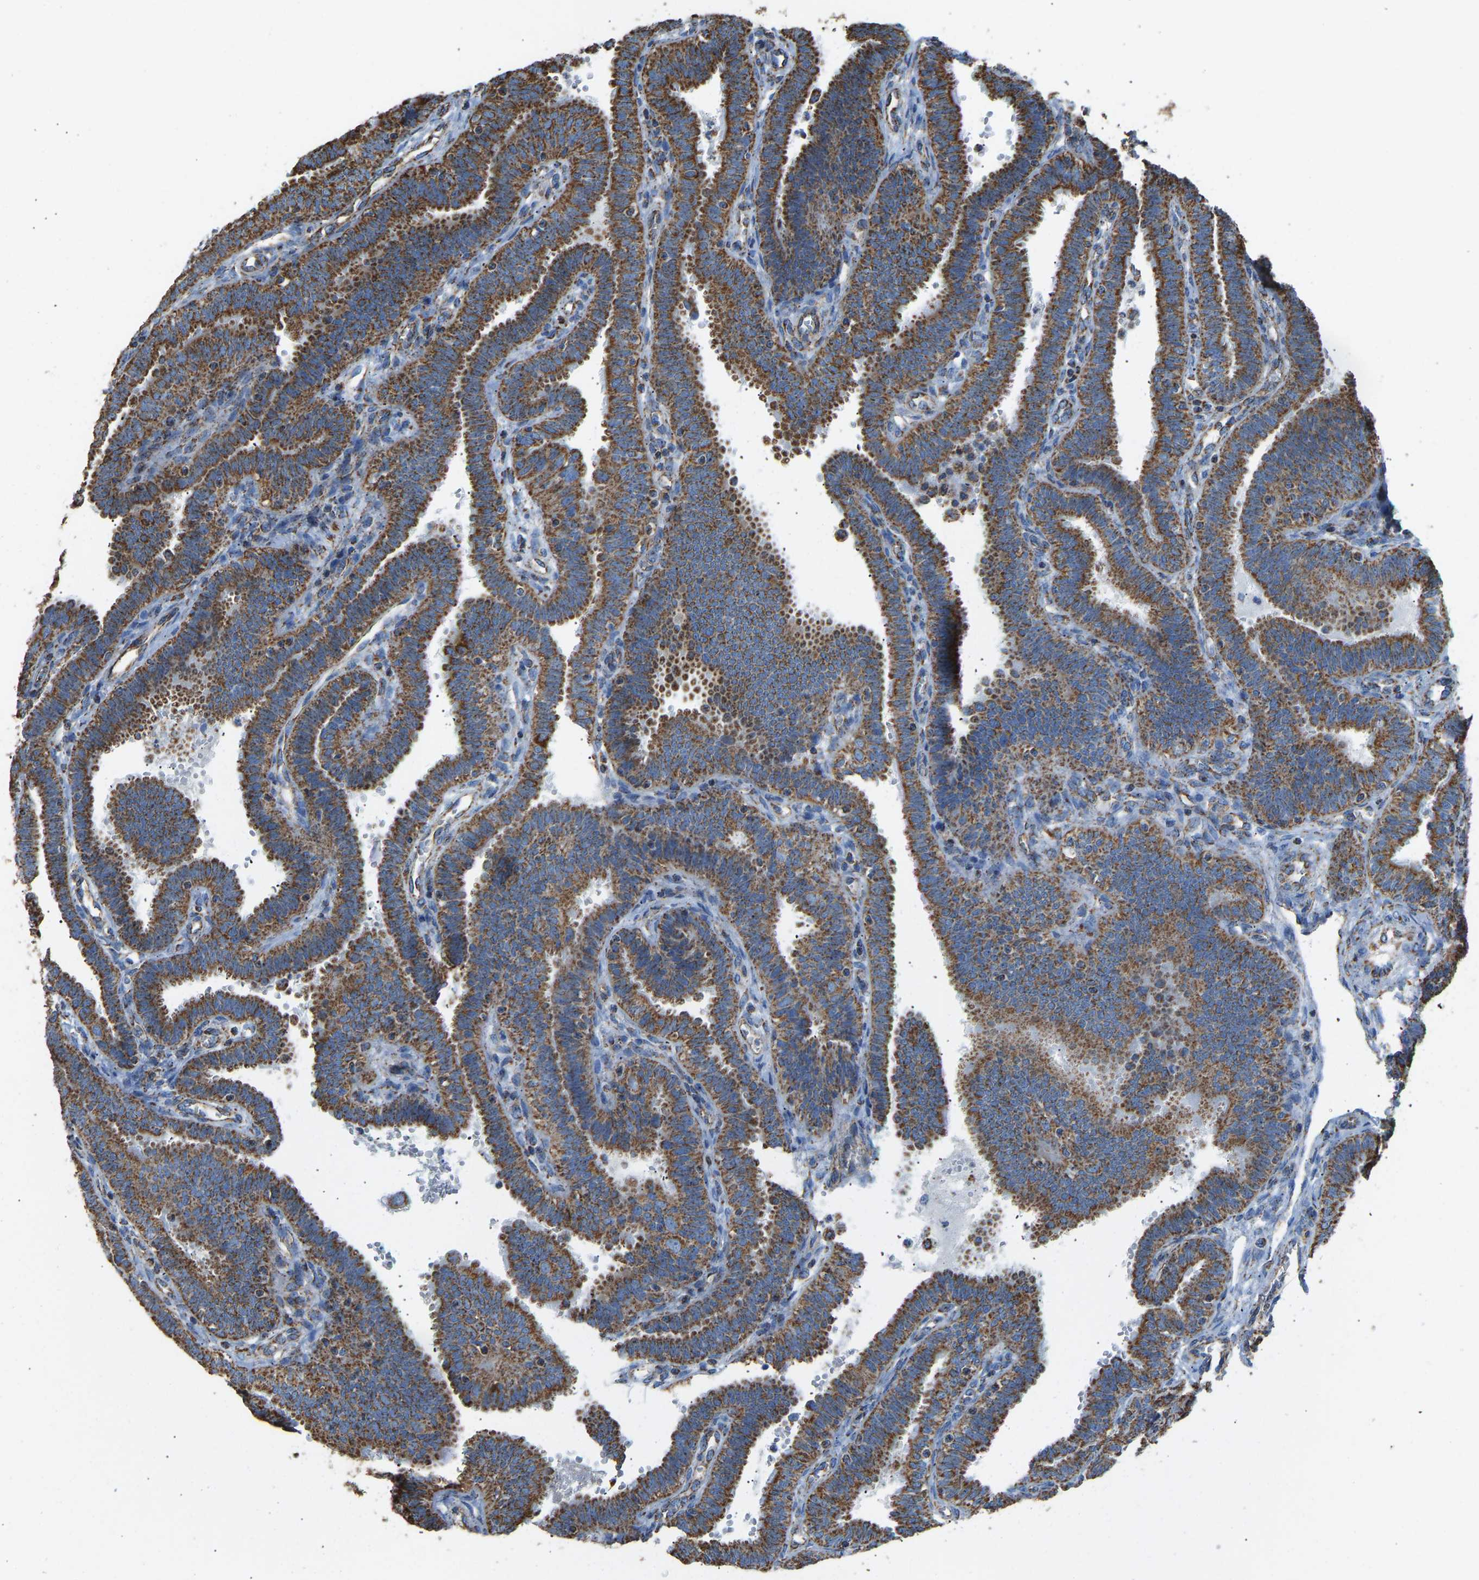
{"staining": {"intensity": "strong", "quantity": ">75%", "location": "cytoplasmic/membranous"}, "tissue": "fallopian tube", "cell_type": "Glandular cells", "image_type": "normal", "snomed": [{"axis": "morphology", "description": "Normal tissue, NOS"}, {"axis": "topography", "description": "Fallopian tube"}, {"axis": "topography", "description": "Placenta"}], "caption": "An image of fallopian tube stained for a protein exhibits strong cytoplasmic/membranous brown staining in glandular cells. The protein is stained brown, and the nuclei are stained in blue (DAB (3,3'-diaminobenzidine) IHC with brightfield microscopy, high magnification).", "gene": "IRX6", "patient": {"sex": "female", "age": 34}}